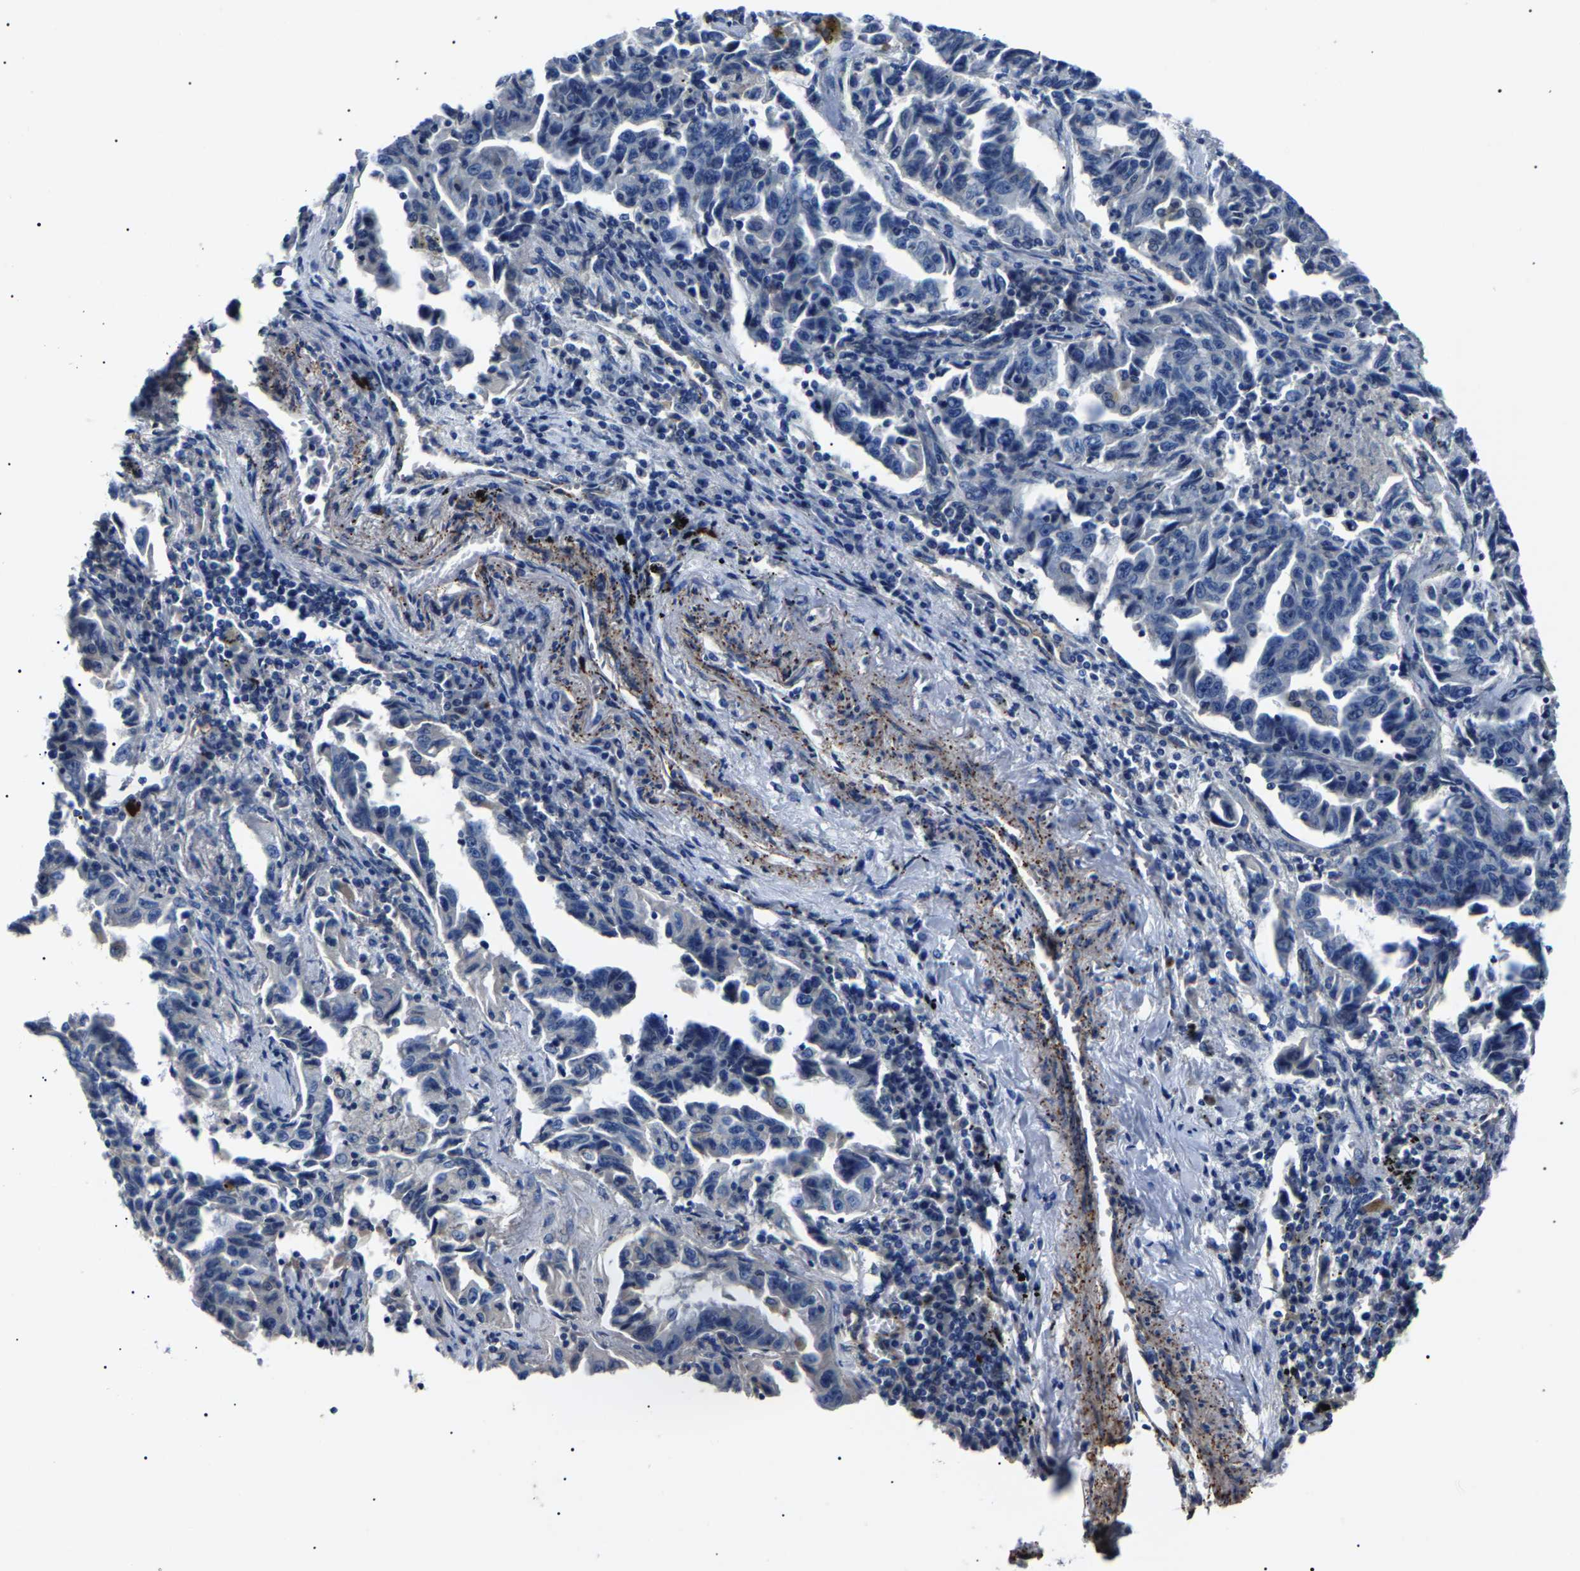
{"staining": {"intensity": "negative", "quantity": "none", "location": "none"}, "tissue": "lung cancer", "cell_type": "Tumor cells", "image_type": "cancer", "snomed": [{"axis": "morphology", "description": "Adenocarcinoma, NOS"}, {"axis": "topography", "description": "Lung"}], "caption": "Histopathology image shows no protein positivity in tumor cells of adenocarcinoma (lung) tissue.", "gene": "KLHL42", "patient": {"sex": "female", "age": 51}}